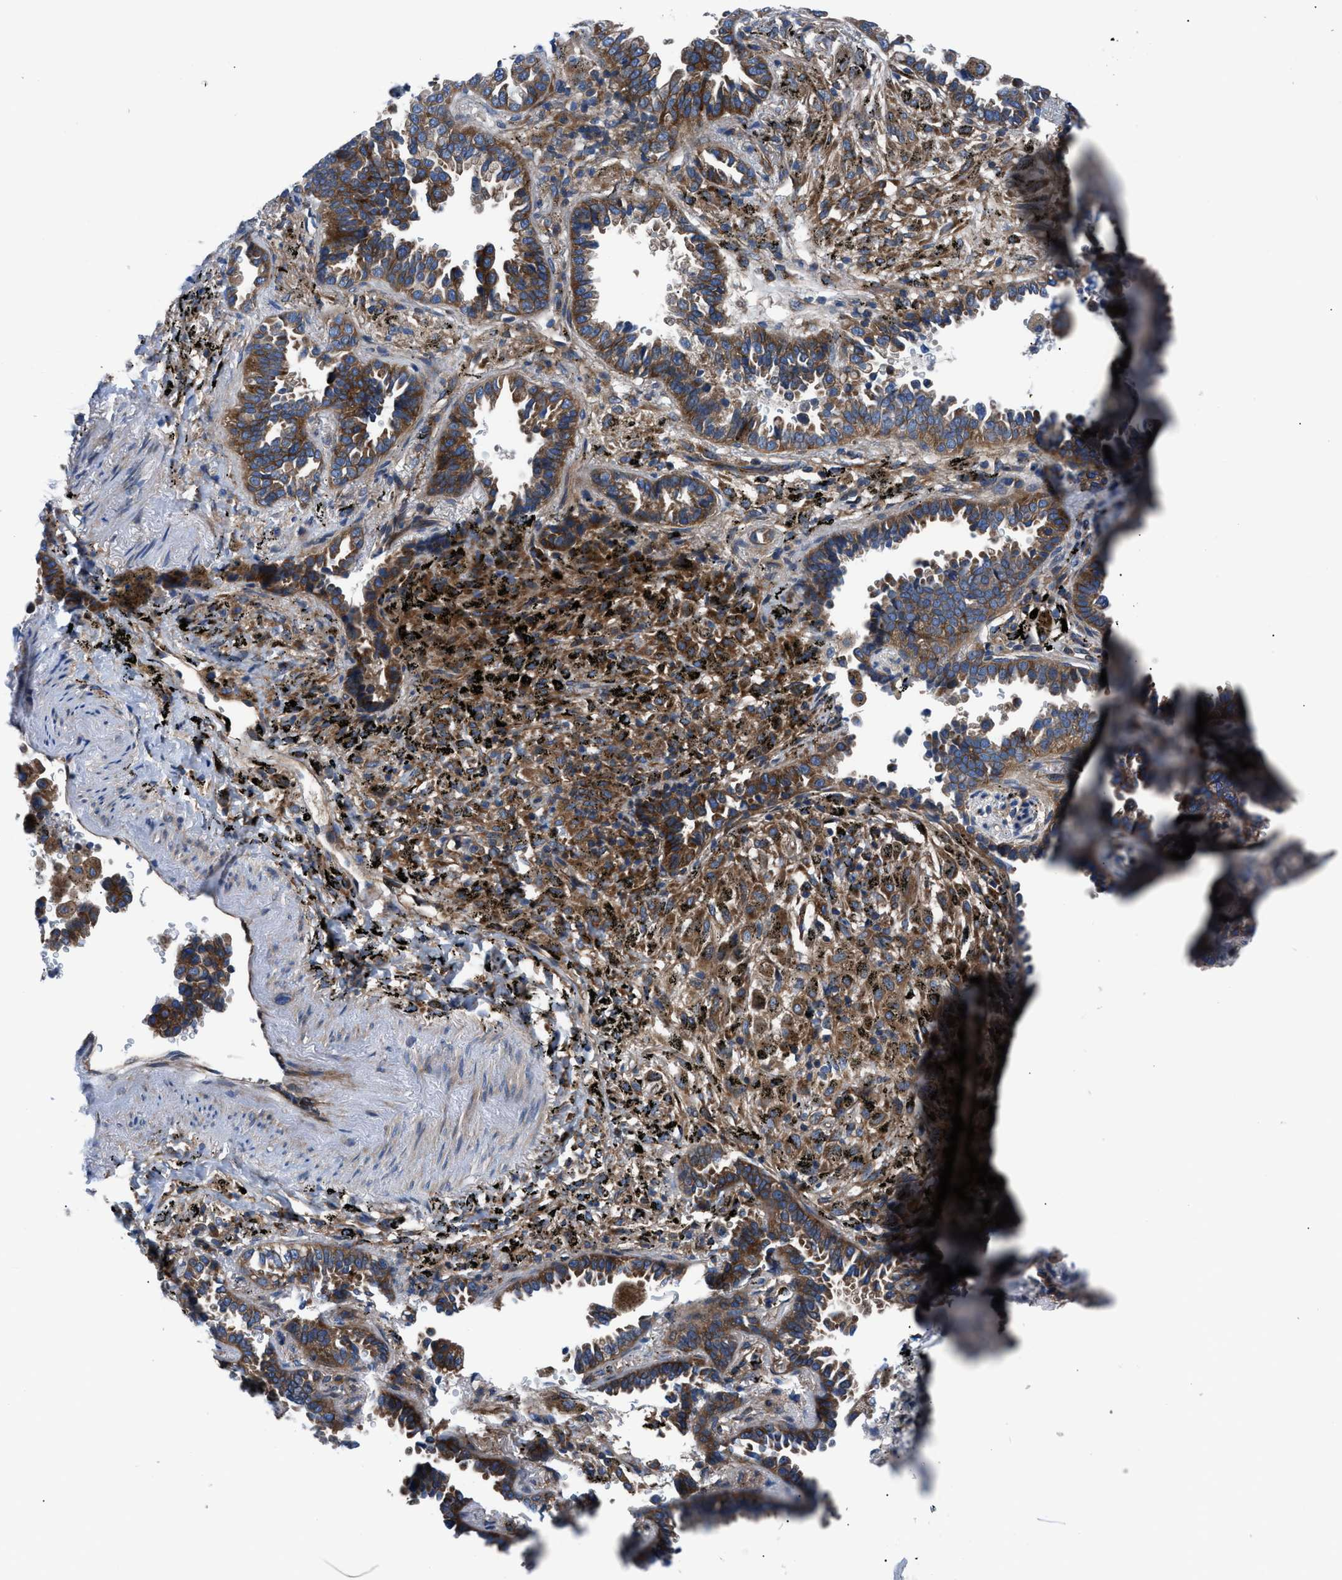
{"staining": {"intensity": "strong", "quantity": ">75%", "location": "cytoplasmic/membranous"}, "tissue": "lung cancer", "cell_type": "Tumor cells", "image_type": "cancer", "snomed": [{"axis": "morphology", "description": "Normal tissue, NOS"}, {"axis": "morphology", "description": "Adenocarcinoma, NOS"}, {"axis": "topography", "description": "Lung"}], "caption": "Strong cytoplasmic/membranous protein positivity is present in about >75% of tumor cells in lung adenocarcinoma. The protein of interest is stained brown, and the nuclei are stained in blue (DAB IHC with brightfield microscopy, high magnification).", "gene": "TRIP4", "patient": {"sex": "male", "age": 59}}